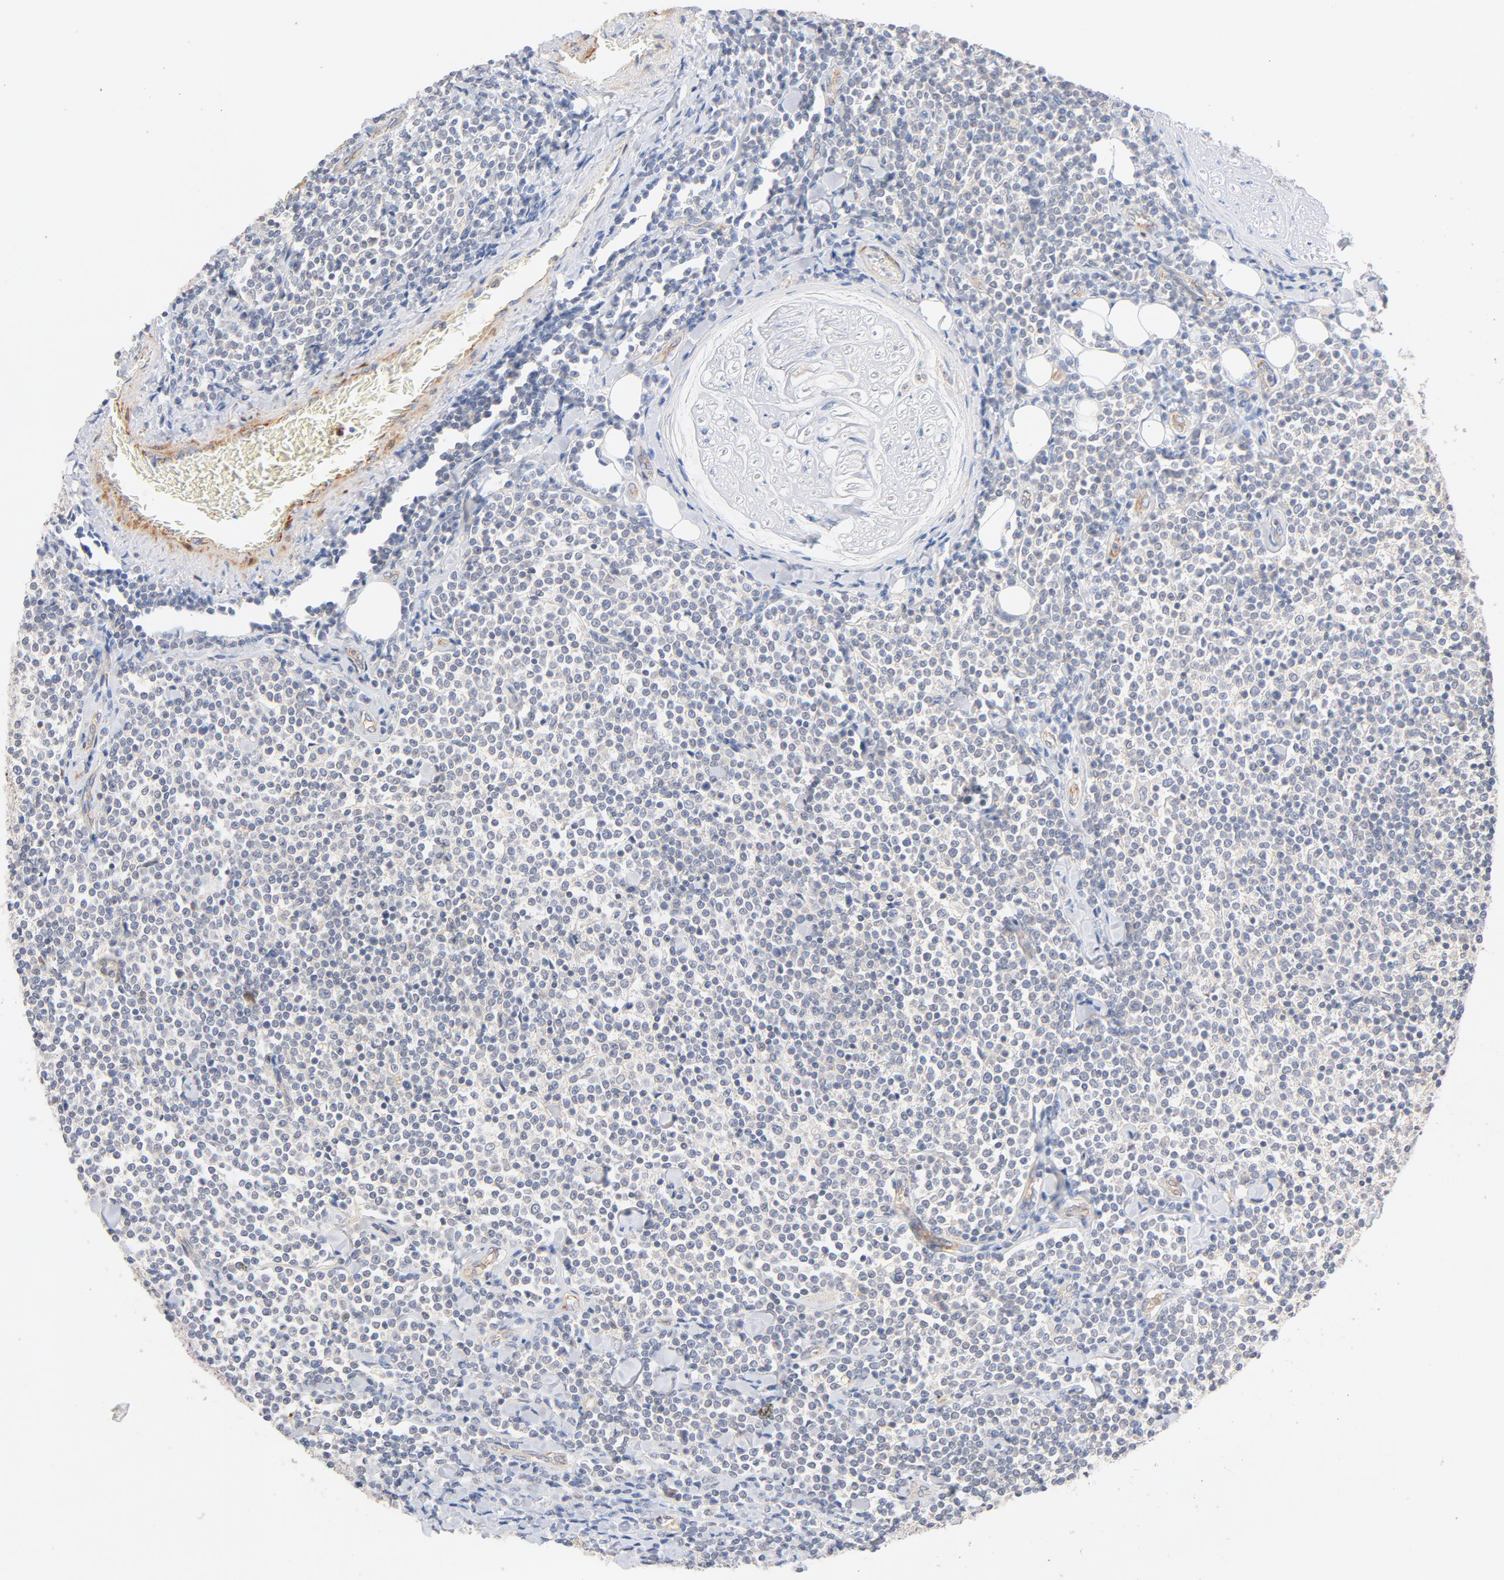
{"staining": {"intensity": "negative", "quantity": "none", "location": "none"}, "tissue": "lymphoma", "cell_type": "Tumor cells", "image_type": "cancer", "snomed": [{"axis": "morphology", "description": "Malignant lymphoma, non-Hodgkin's type, Low grade"}, {"axis": "topography", "description": "Soft tissue"}], "caption": "Immunohistochemistry micrograph of neoplastic tissue: human lymphoma stained with DAB (3,3'-diaminobenzidine) displays no significant protein positivity in tumor cells. Nuclei are stained in blue.", "gene": "STRN3", "patient": {"sex": "male", "age": 92}}